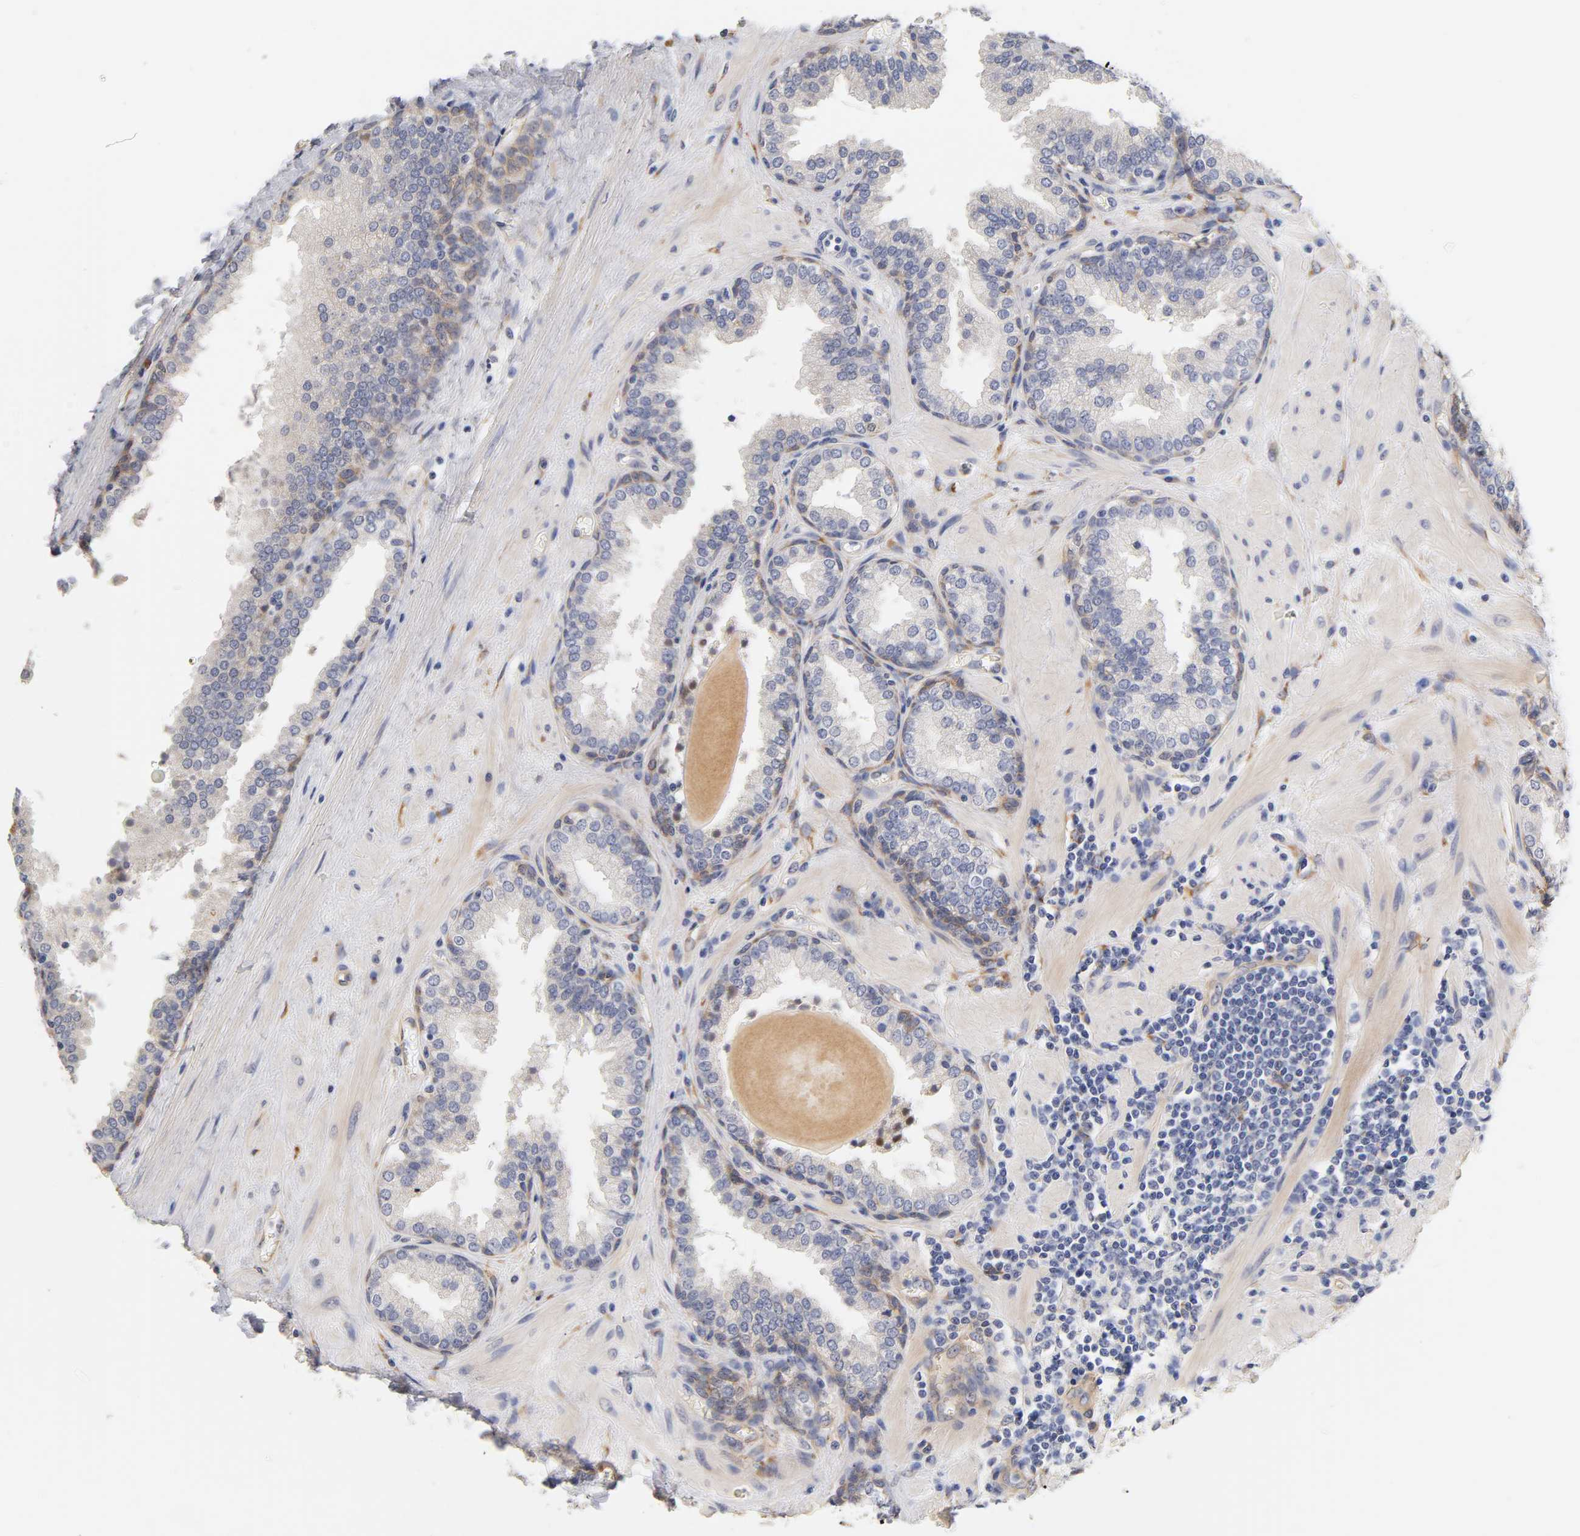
{"staining": {"intensity": "negative", "quantity": "none", "location": "none"}, "tissue": "prostate", "cell_type": "Glandular cells", "image_type": "normal", "snomed": [{"axis": "morphology", "description": "Normal tissue, NOS"}, {"axis": "topography", "description": "Prostate"}], "caption": "Prostate stained for a protein using IHC exhibits no expression glandular cells.", "gene": "LAMB1", "patient": {"sex": "male", "age": 51}}